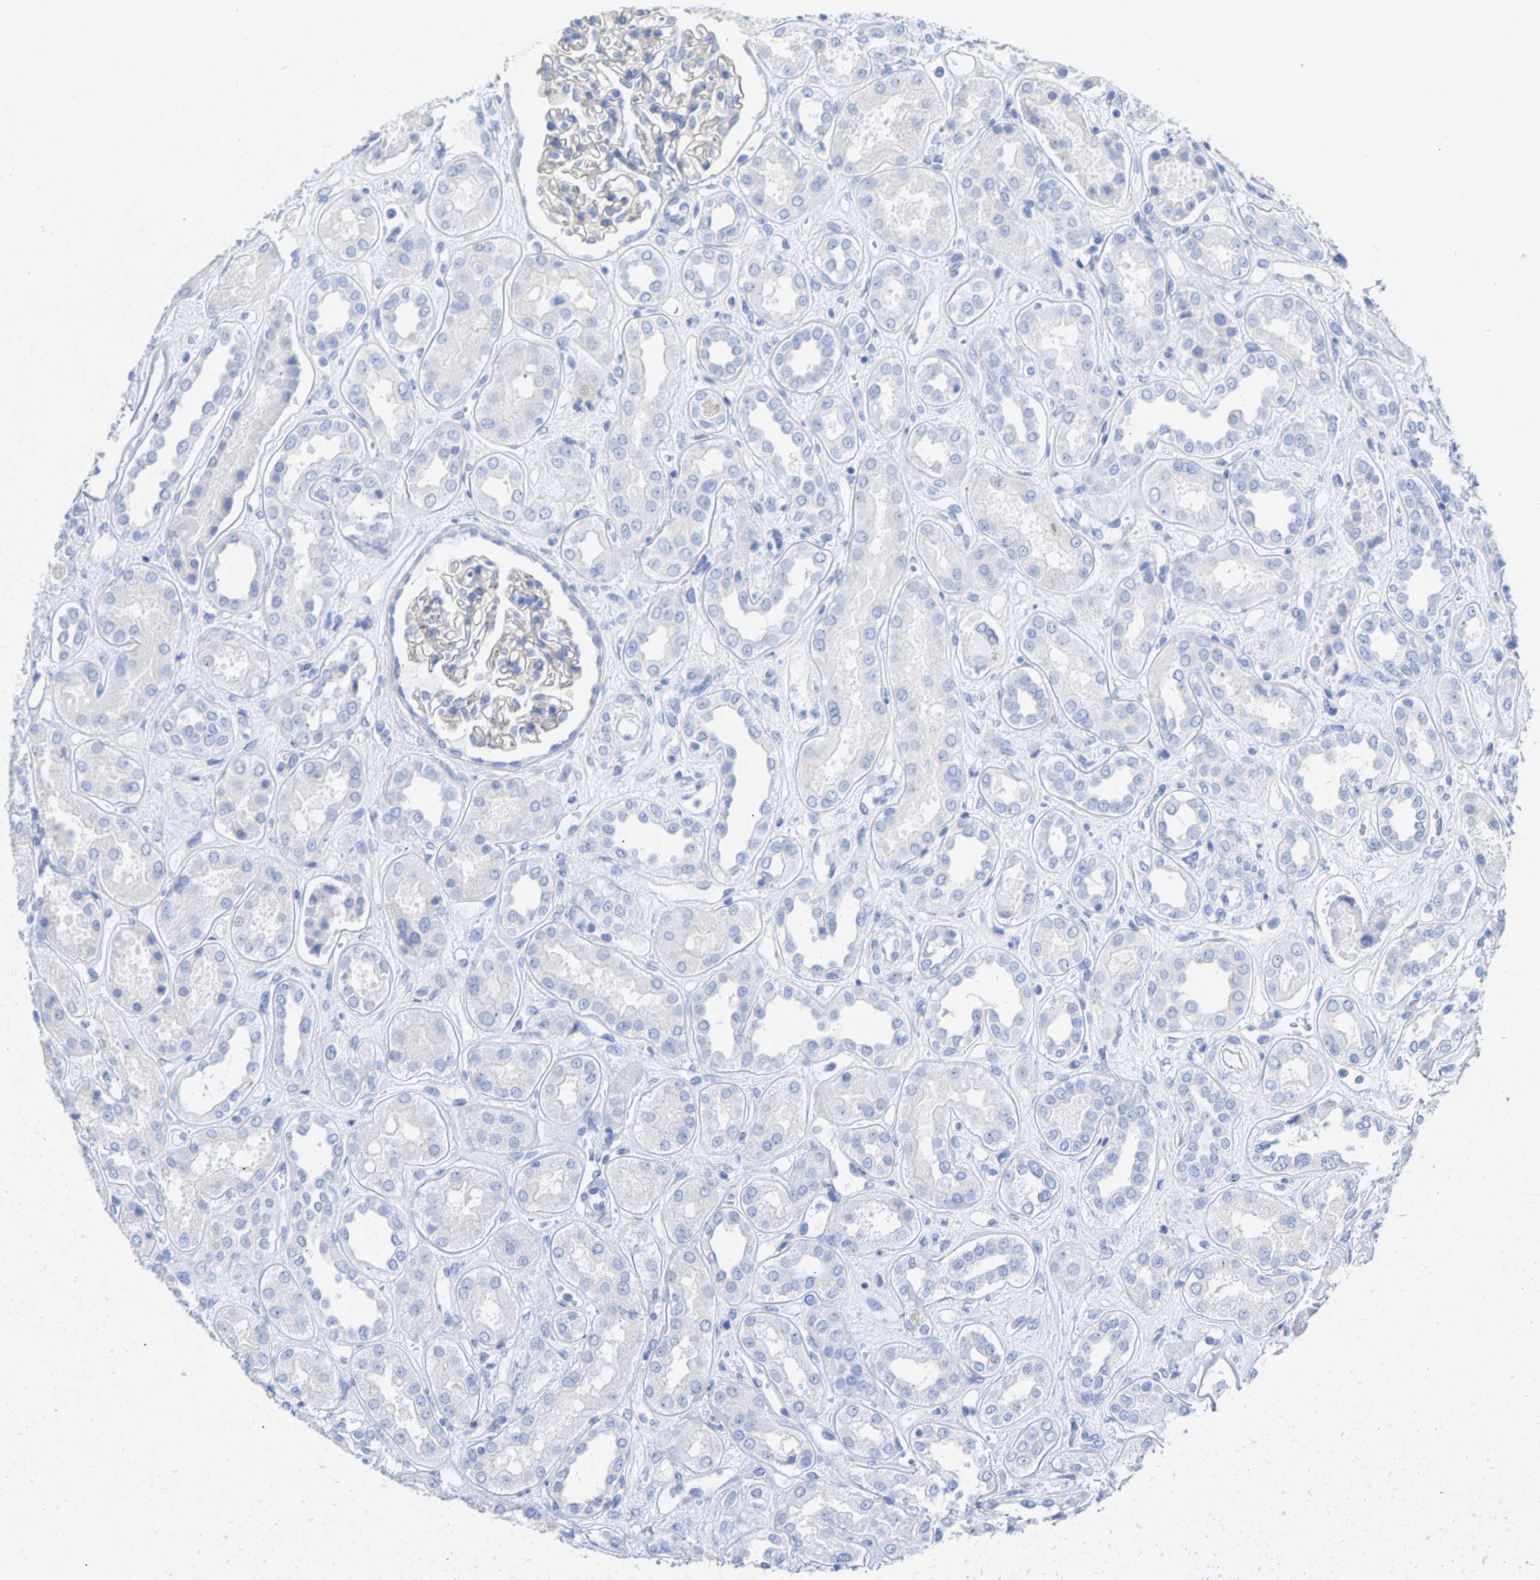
{"staining": {"intensity": "weak", "quantity": "<25%", "location": "cytoplasmic/membranous"}, "tissue": "kidney", "cell_type": "Cells in glomeruli", "image_type": "normal", "snomed": [{"axis": "morphology", "description": "Normal tissue, NOS"}, {"axis": "topography", "description": "Kidney"}], "caption": "DAB (3,3'-diaminobenzidine) immunohistochemical staining of unremarkable kidney reveals no significant positivity in cells in glomeruli.", "gene": "CPA1", "patient": {"sex": "male", "age": 59}}